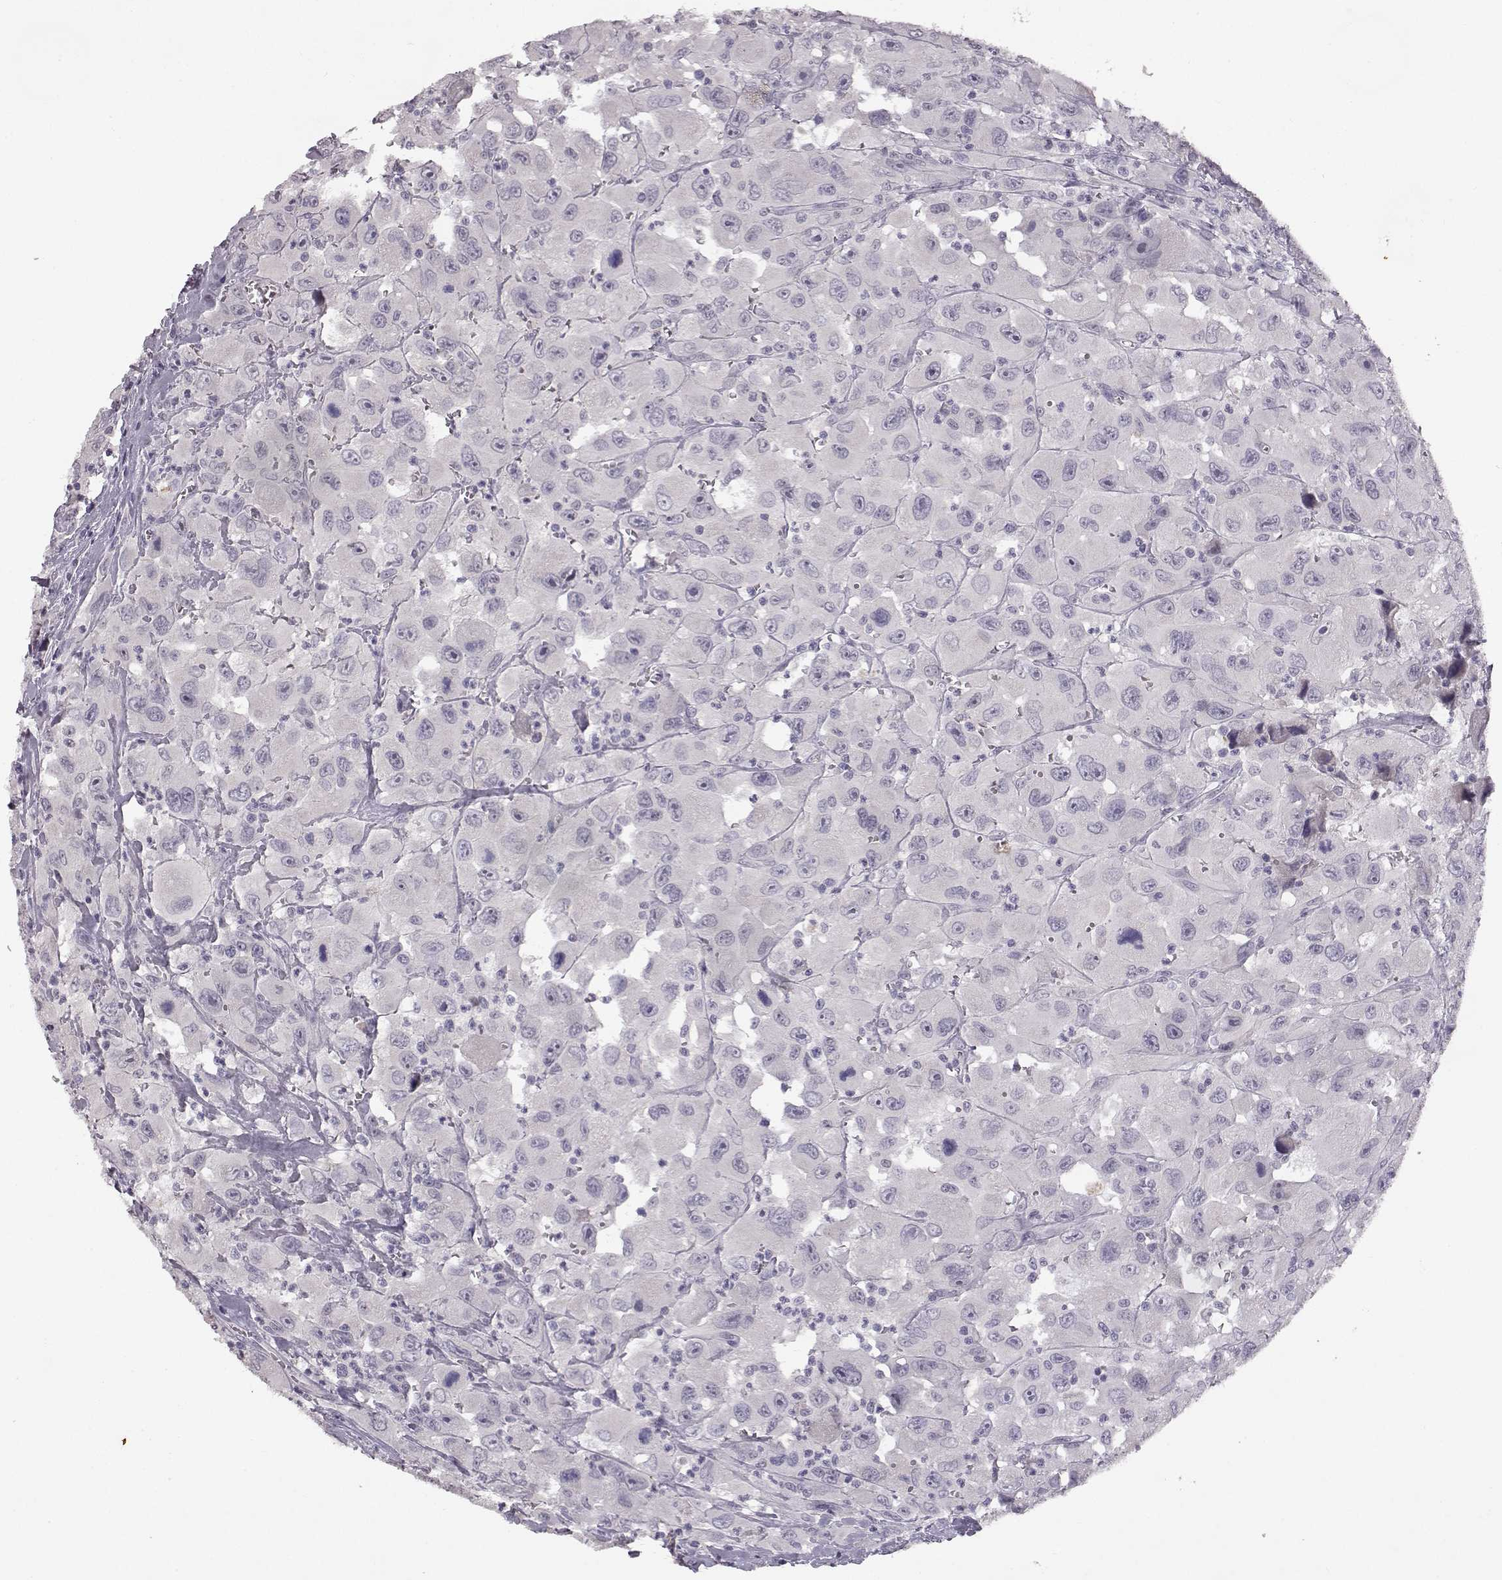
{"staining": {"intensity": "negative", "quantity": "none", "location": "none"}, "tissue": "head and neck cancer", "cell_type": "Tumor cells", "image_type": "cancer", "snomed": [{"axis": "morphology", "description": "Squamous cell carcinoma, NOS"}, {"axis": "morphology", "description": "Squamous cell carcinoma, metastatic, NOS"}, {"axis": "topography", "description": "Oral tissue"}, {"axis": "topography", "description": "Head-Neck"}], "caption": "This is a histopathology image of IHC staining of metastatic squamous cell carcinoma (head and neck), which shows no expression in tumor cells.", "gene": "SPAG17", "patient": {"sex": "female", "age": 85}}